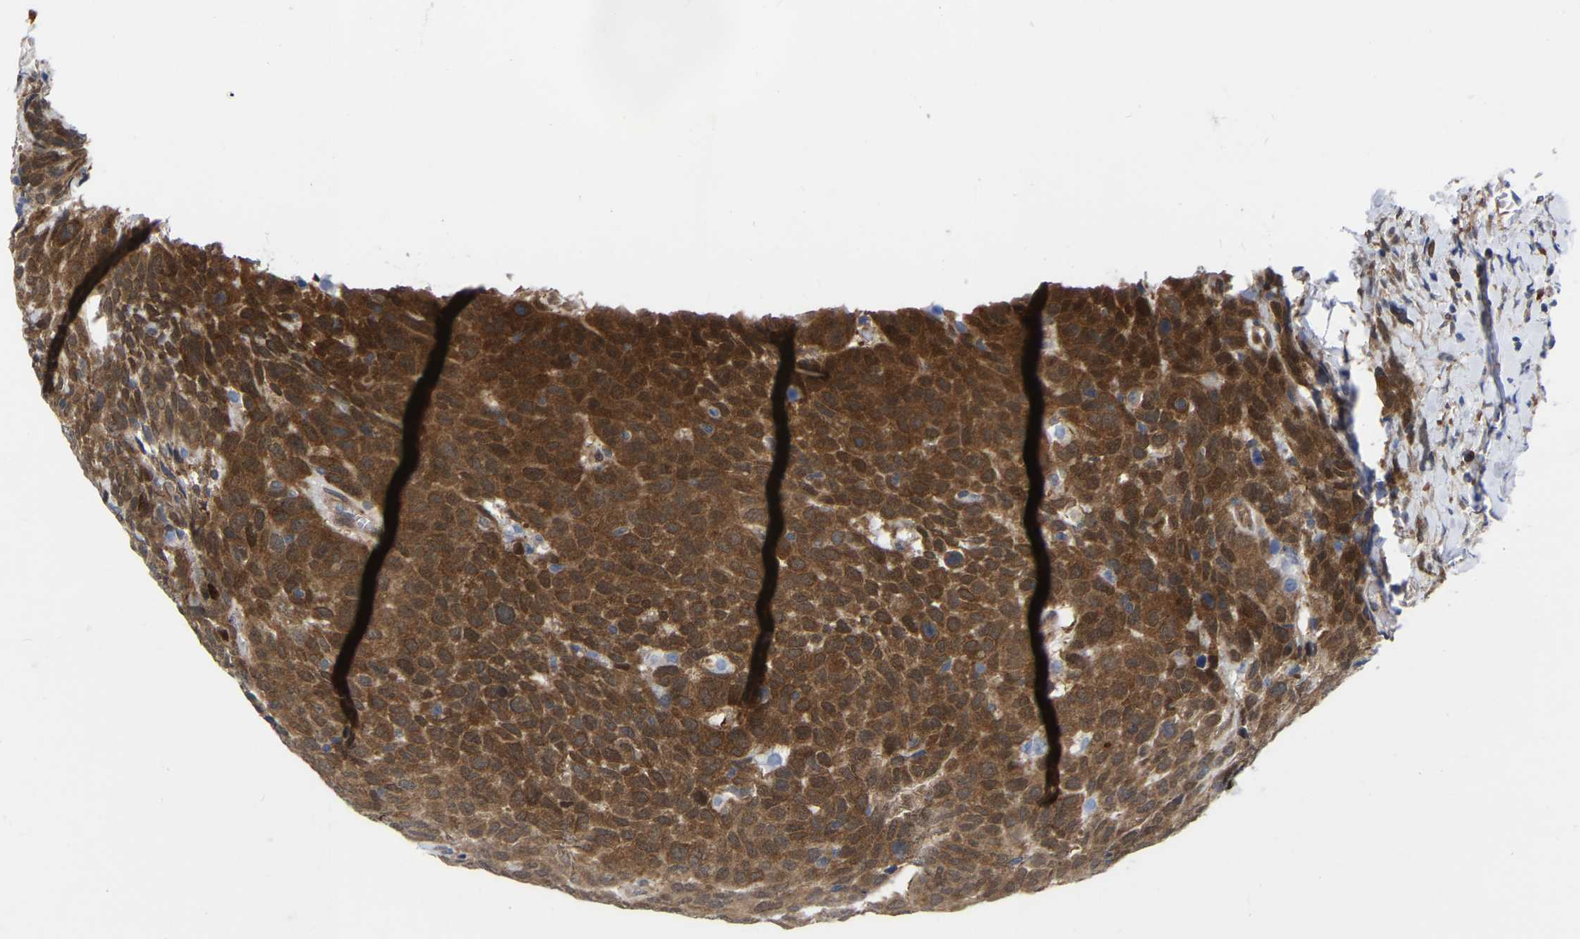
{"staining": {"intensity": "moderate", "quantity": ">75%", "location": "cytoplasmic/membranous,nuclear"}, "tissue": "head and neck cancer", "cell_type": "Tumor cells", "image_type": "cancer", "snomed": [{"axis": "morphology", "description": "Squamous cell carcinoma, NOS"}, {"axis": "topography", "description": "Head-Neck"}], "caption": "About >75% of tumor cells in head and neck cancer show moderate cytoplasmic/membranous and nuclear protein positivity as visualized by brown immunohistochemical staining.", "gene": "UBE4B", "patient": {"sex": "male", "age": 66}}